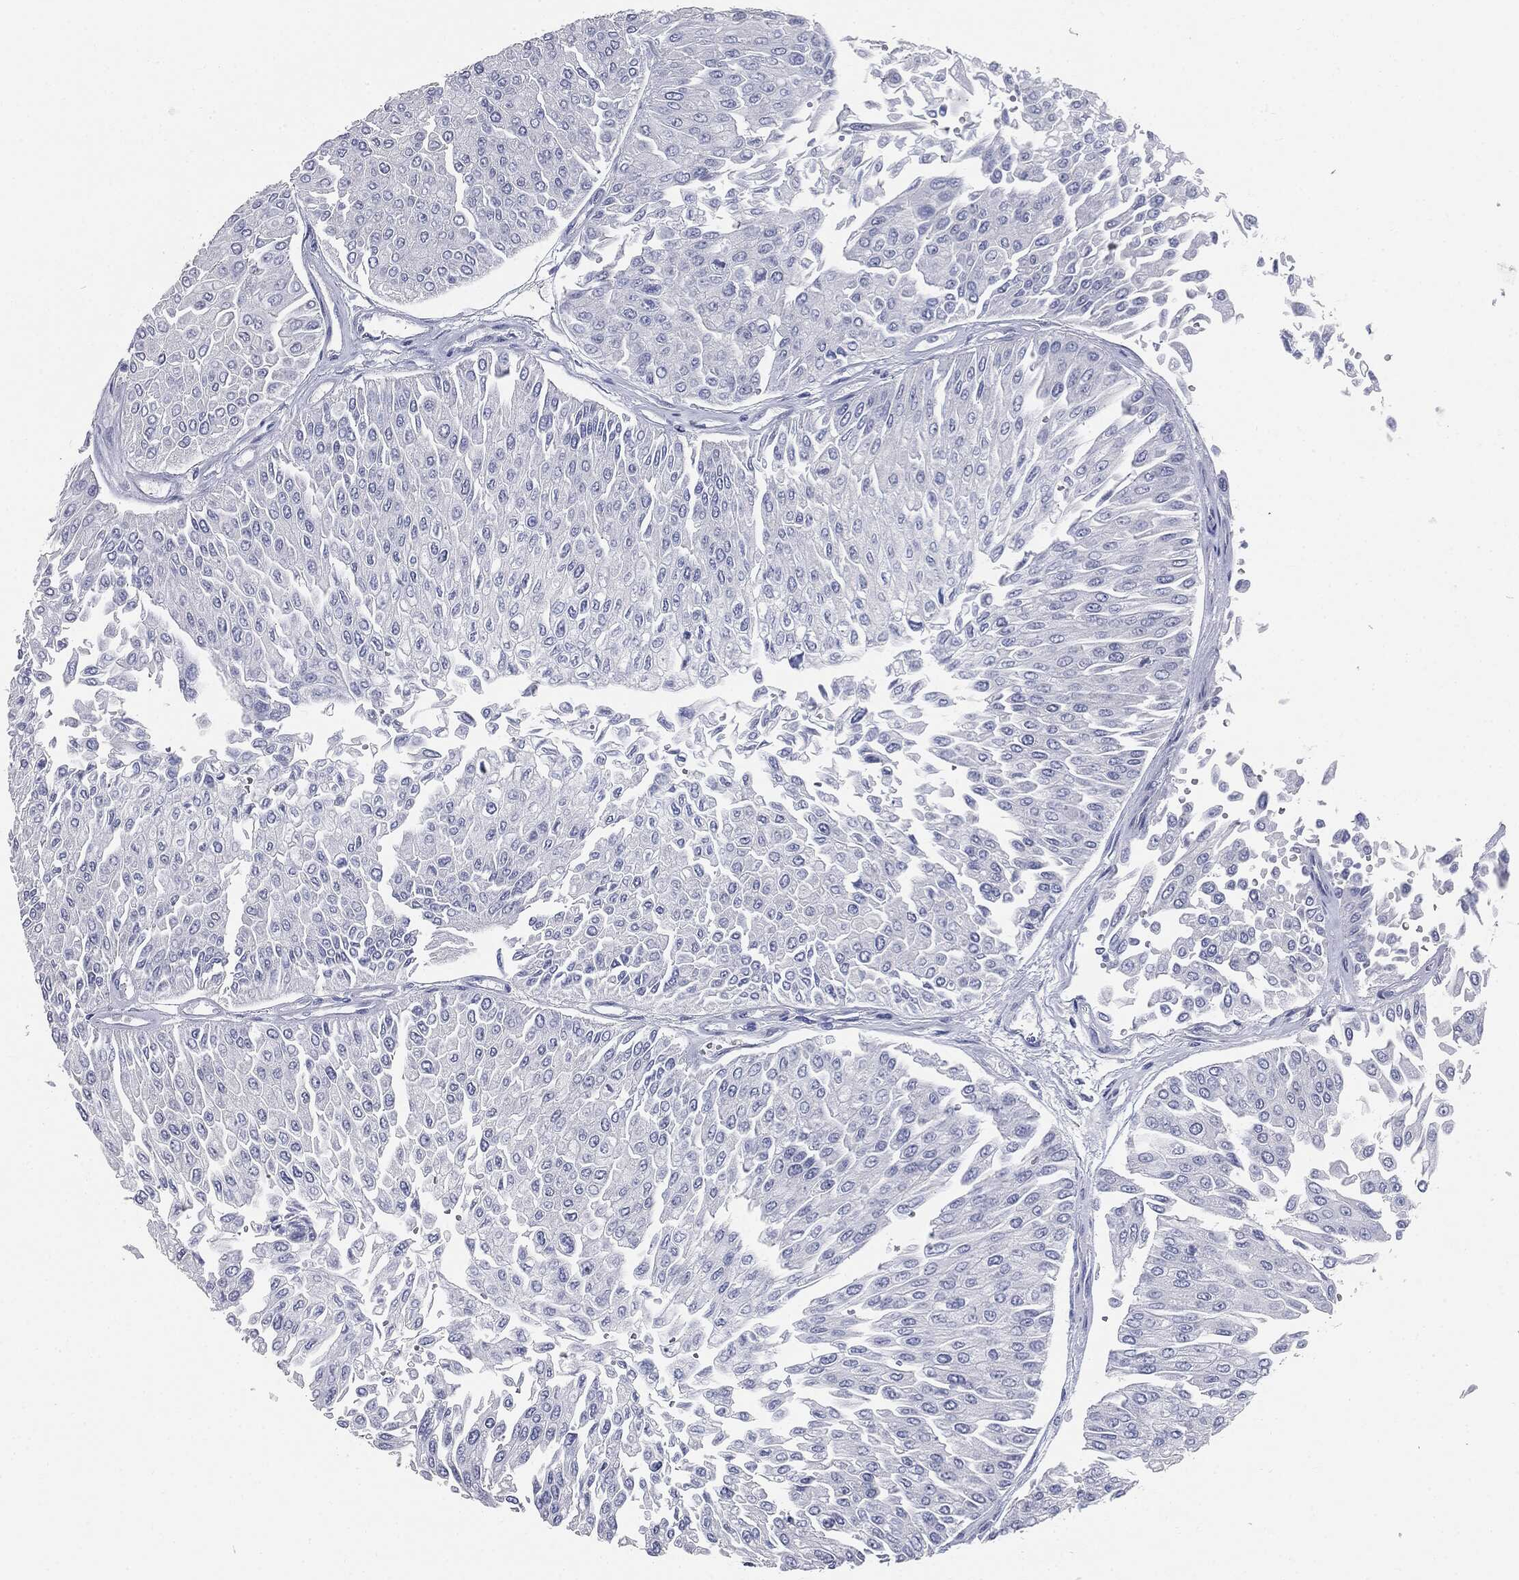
{"staining": {"intensity": "negative", "quantity": "none", "location": "none"}, "tissue": "urothelial cancer", "cell_type": "Tumor cells", "image_type": "cancer", "snomed": [{"axis": "morphology", "description": "Urothelial carcinoma, Low grade"}, {"axis": "topography", "description": "Urinary bladder"}], "caption": "A histopathology image of low-grade urothelial carcinoma stained for a protein reveals no brown staining in tumor cells. (DAB immunohistochemistry (IHC), high magnification).", "gene": "CUZD1", "patient": {"sex": "male", "age": 67}}